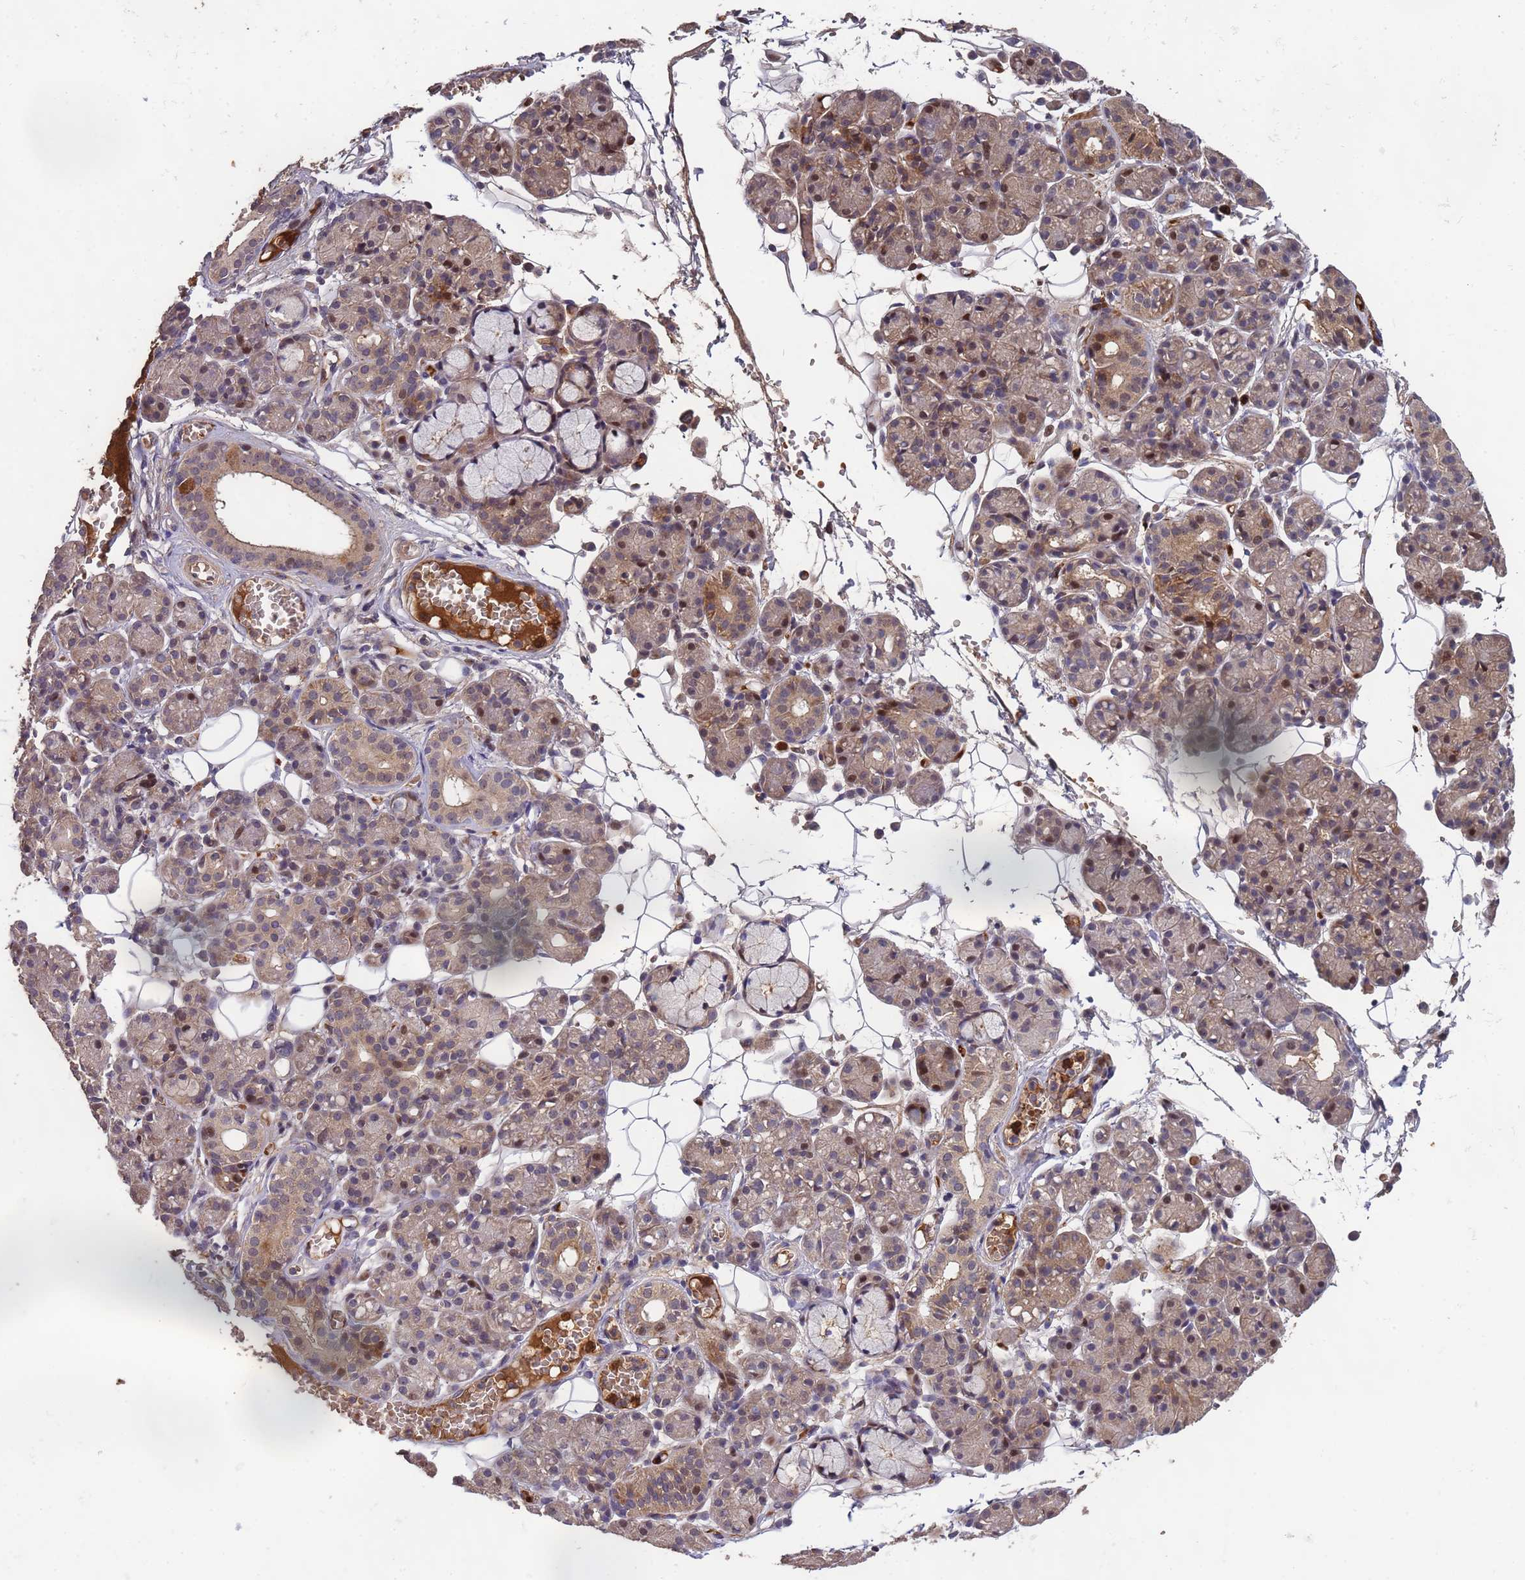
{"staining": {"intensity": "moderate", "quantity": "25%-75%", "location": "cytoplasmic/membranous,nuclear"}, "tissue": "salivary gland", "cell_type": "Glandular cells", "image_type": "normal", "snomed": [{"axis": "morphology", "description": "Normal tissue, NOS"}, {"axis": "topography", "description": "Salivary gland"}], "caption": "About 25%-75% of glandular cells in benign salivary gland show moderate cytoplasmic/membranous,nuclear protein staining as visualized by brown immunohistochemical staining.", "gene": "CCDC184", "patient": {"sex": "male", "age": 63}}